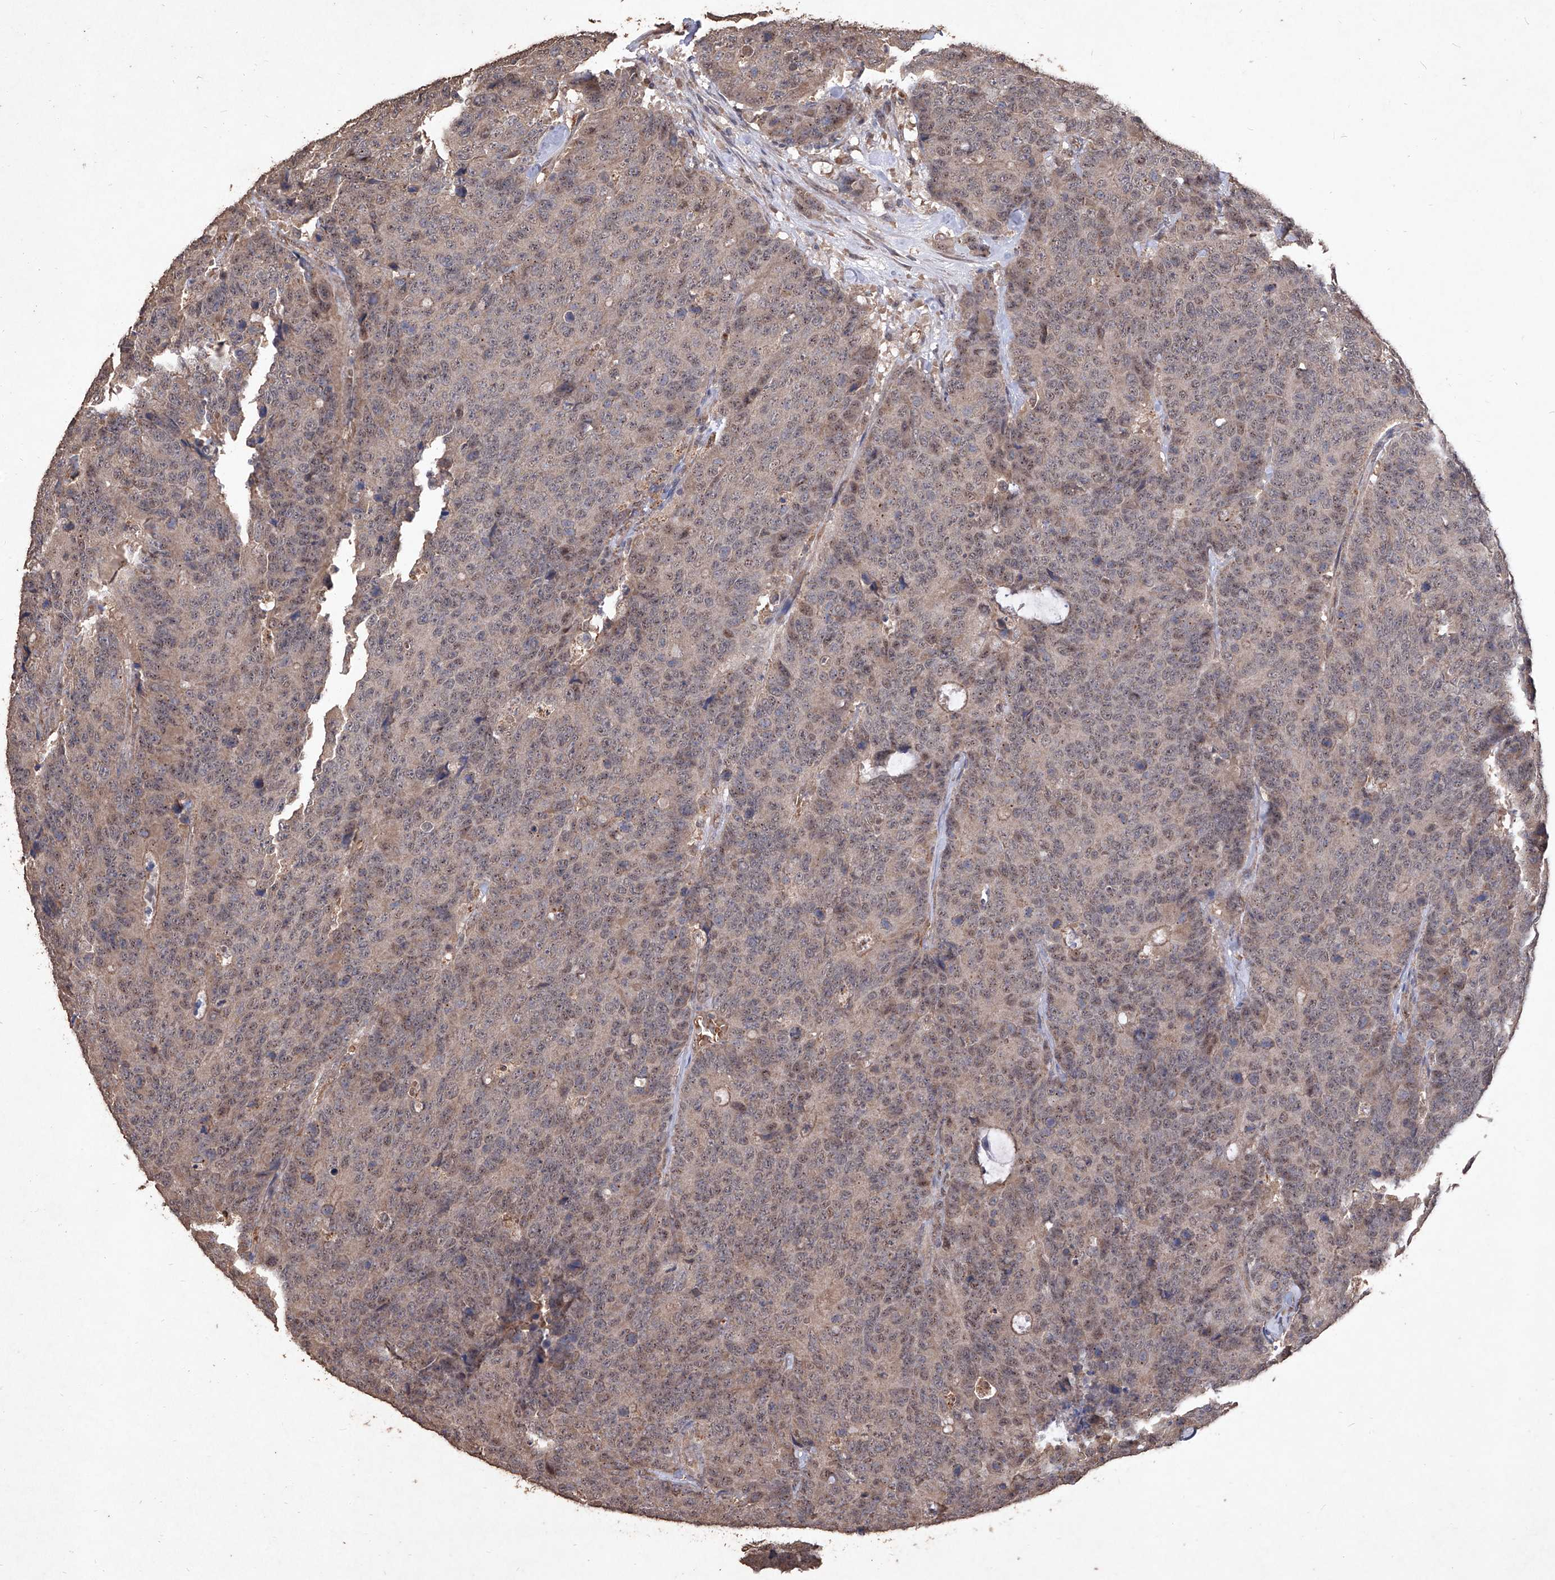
{"staining": {"intensity": "weak", "quantity": ">75%", "location": "cytoplasmic/membranous,nuclear"}, "tissue": "colorectal cancer", "cell_type": "Tumor cells", "image_type": "cancer", "snomed": [{"axis": "morphology", "description": "Adenocarcinoma, NOS"}, {"axis": "topography", "description": "Colon"}], "caption": "Protein expression analysis of colorectal cancer (adenocarcinoma) exhibits weak cytoplasmic/membranous and nuclear expression in approximately >75% of tumor cells.", "gene": "EML1", "patient": {"sex": "female", "age": 86}}